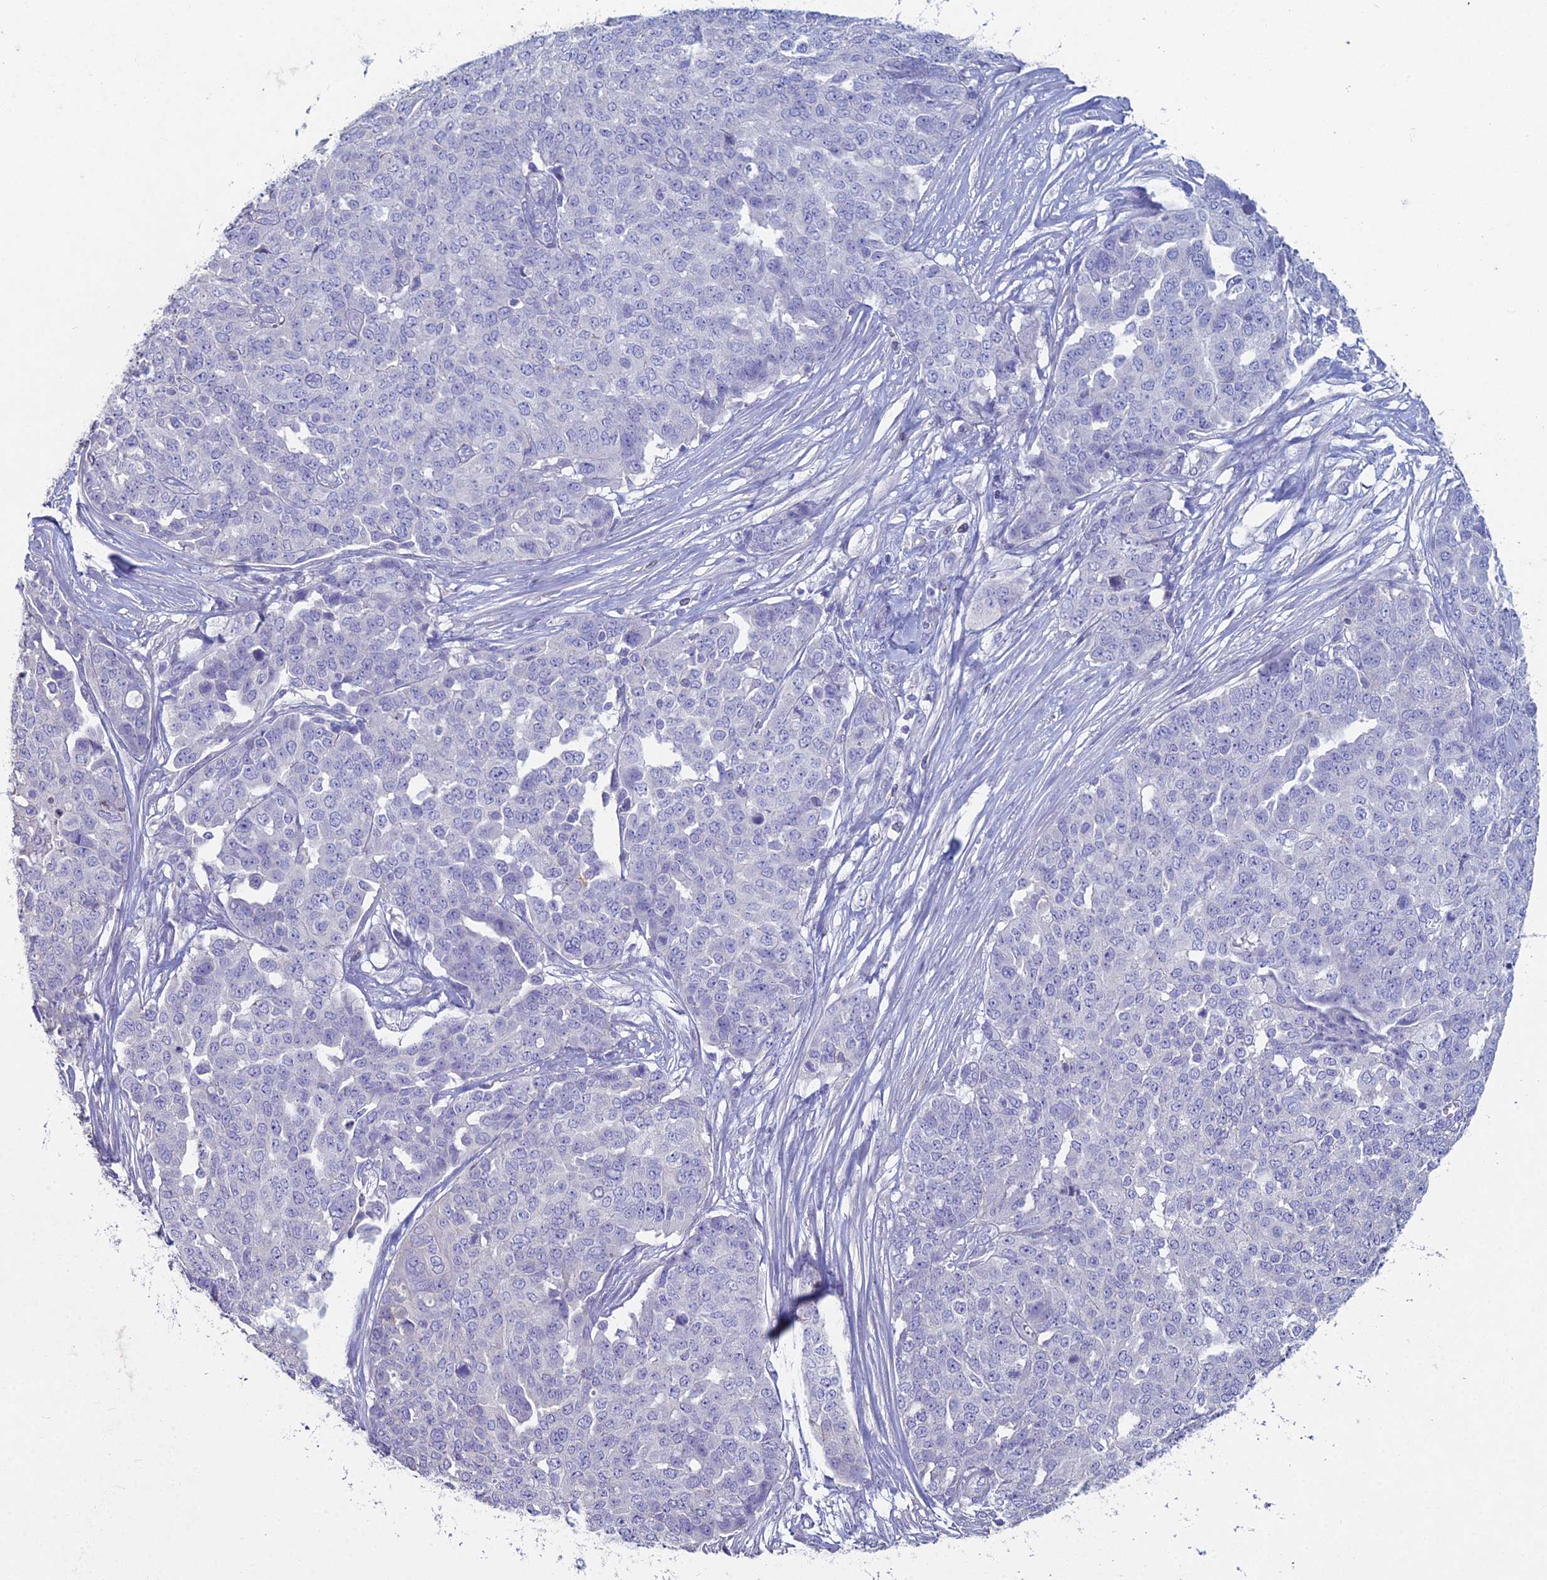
{"staining": {"intensity": "negative", "quantity": "none", "location": "none"}, "tissue": "ovarian cancer", "cell_type": "Tumor cells", "image_type": "cancer", "snomed": [{"axis": "morphology", "description": "Cystadenocarcinoma, serous, NOS"}, {"axis": "topography", "description": "Soft tissue"}, {"axis": "topography", "description": "Ovary"}], "caption": "Tumor cells are negative for brown protein staining in ovarian cancer (serous cystadenocarcinoma).", "gene": "NCAM1", "patient": {"sex": "female", "age": 57}}